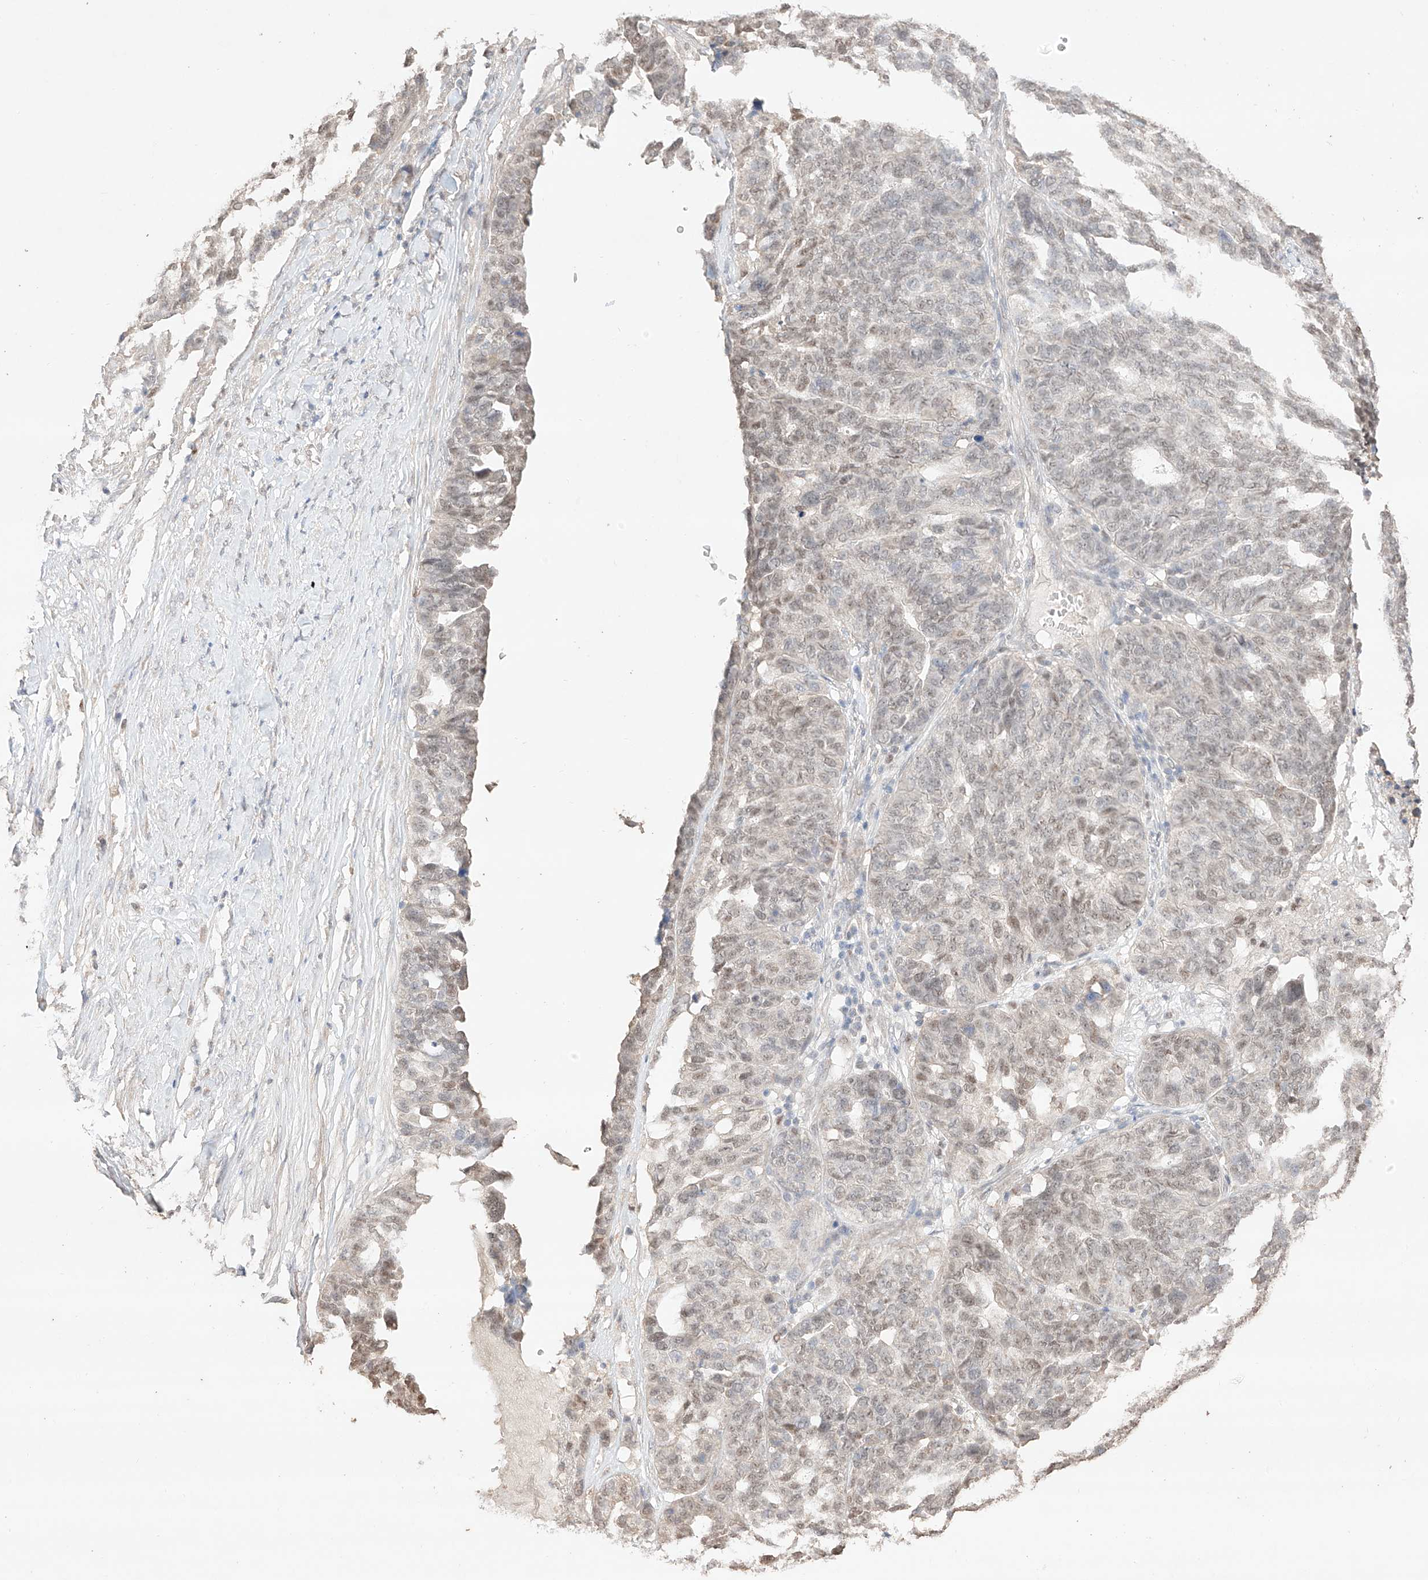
{"staining": {"intensity": "weak", "quantity": "25%-75%", "location": "nuclear"}, "tissue": "ovarian cancer", "cell_type": "Tumor cells", "image_type": "cancer", "snomed": [{"axis": "morphology", "description": "Cystadenocarcinoma, serous, NOS"}, {"axis": "topography", "description": "Ovary"}], "caption": "Protein expression analysis of ovarian serous cystadenocarcinoma displays weak nuclear expression in approximately 25%-75% of tumor cells. (DAB (3,3'-diaminobenzidine) IHC with brightfield microscopy, high magnification).", "gene": "APIP", "patient": {"sex": "female", "age": 59}}